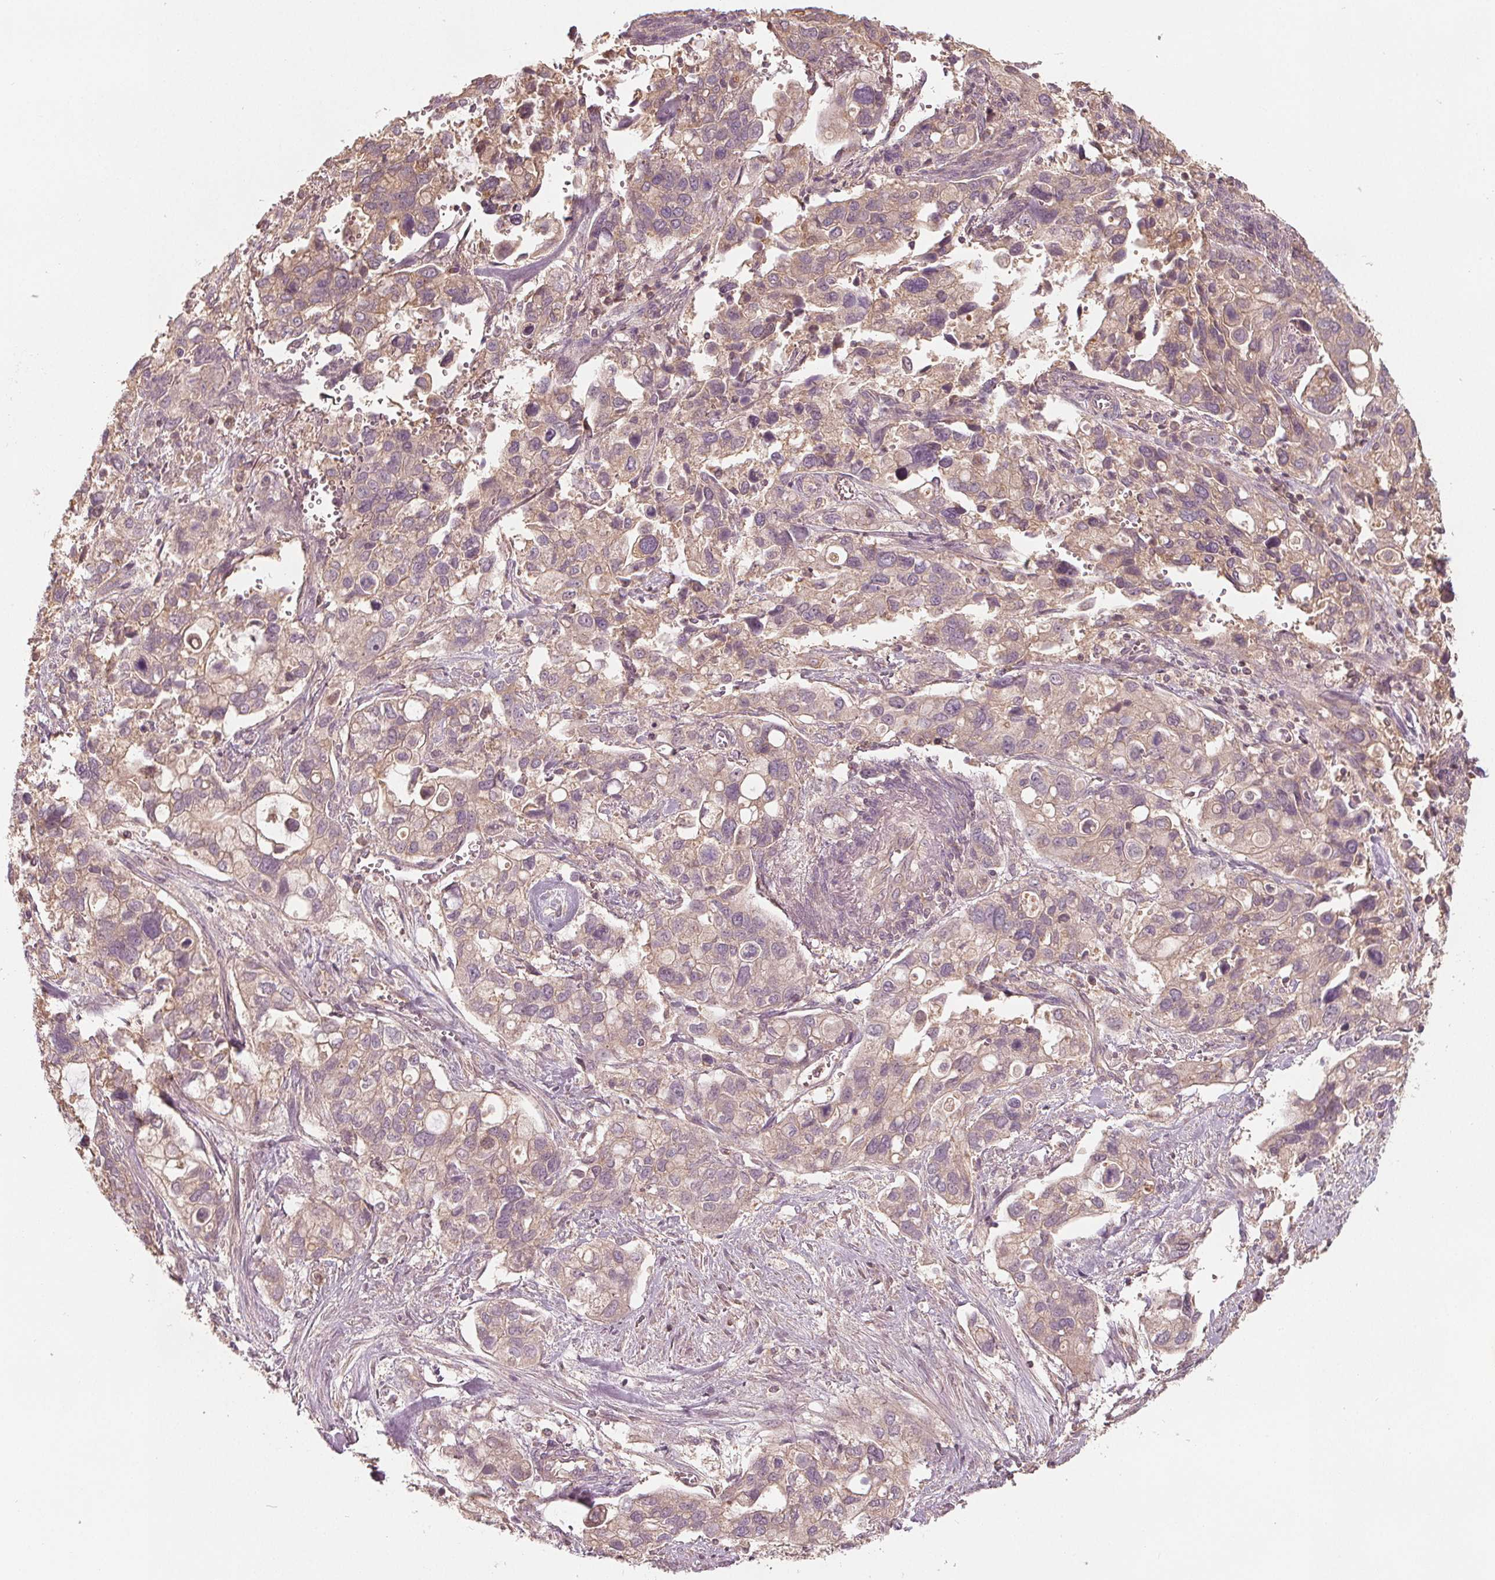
{"staining": {"intensity": "weak", "quantity": "25%-75%", "location": "cytoplasmic/membranous"}, "tissue": "stomach cancer", "cell_type": "Tumor cells", "image_type": "cancer", "snomed": [{"axis": "morphology", "description": "Adenocarcinoma, NOS"}, {"axis": "topography", "description": "Stomach, upper"}], "caption": "Immunohistochemical staining of stomach cancer demonstrates low levels of weak cytoplasmic/membranous protein expression in about 25%-75% of tumor cells. (brown staining indicates protein expression, while blue staining denotes nuclei).", "gene": "GNB2", "patient": {"sex": "female", "age": 81}}